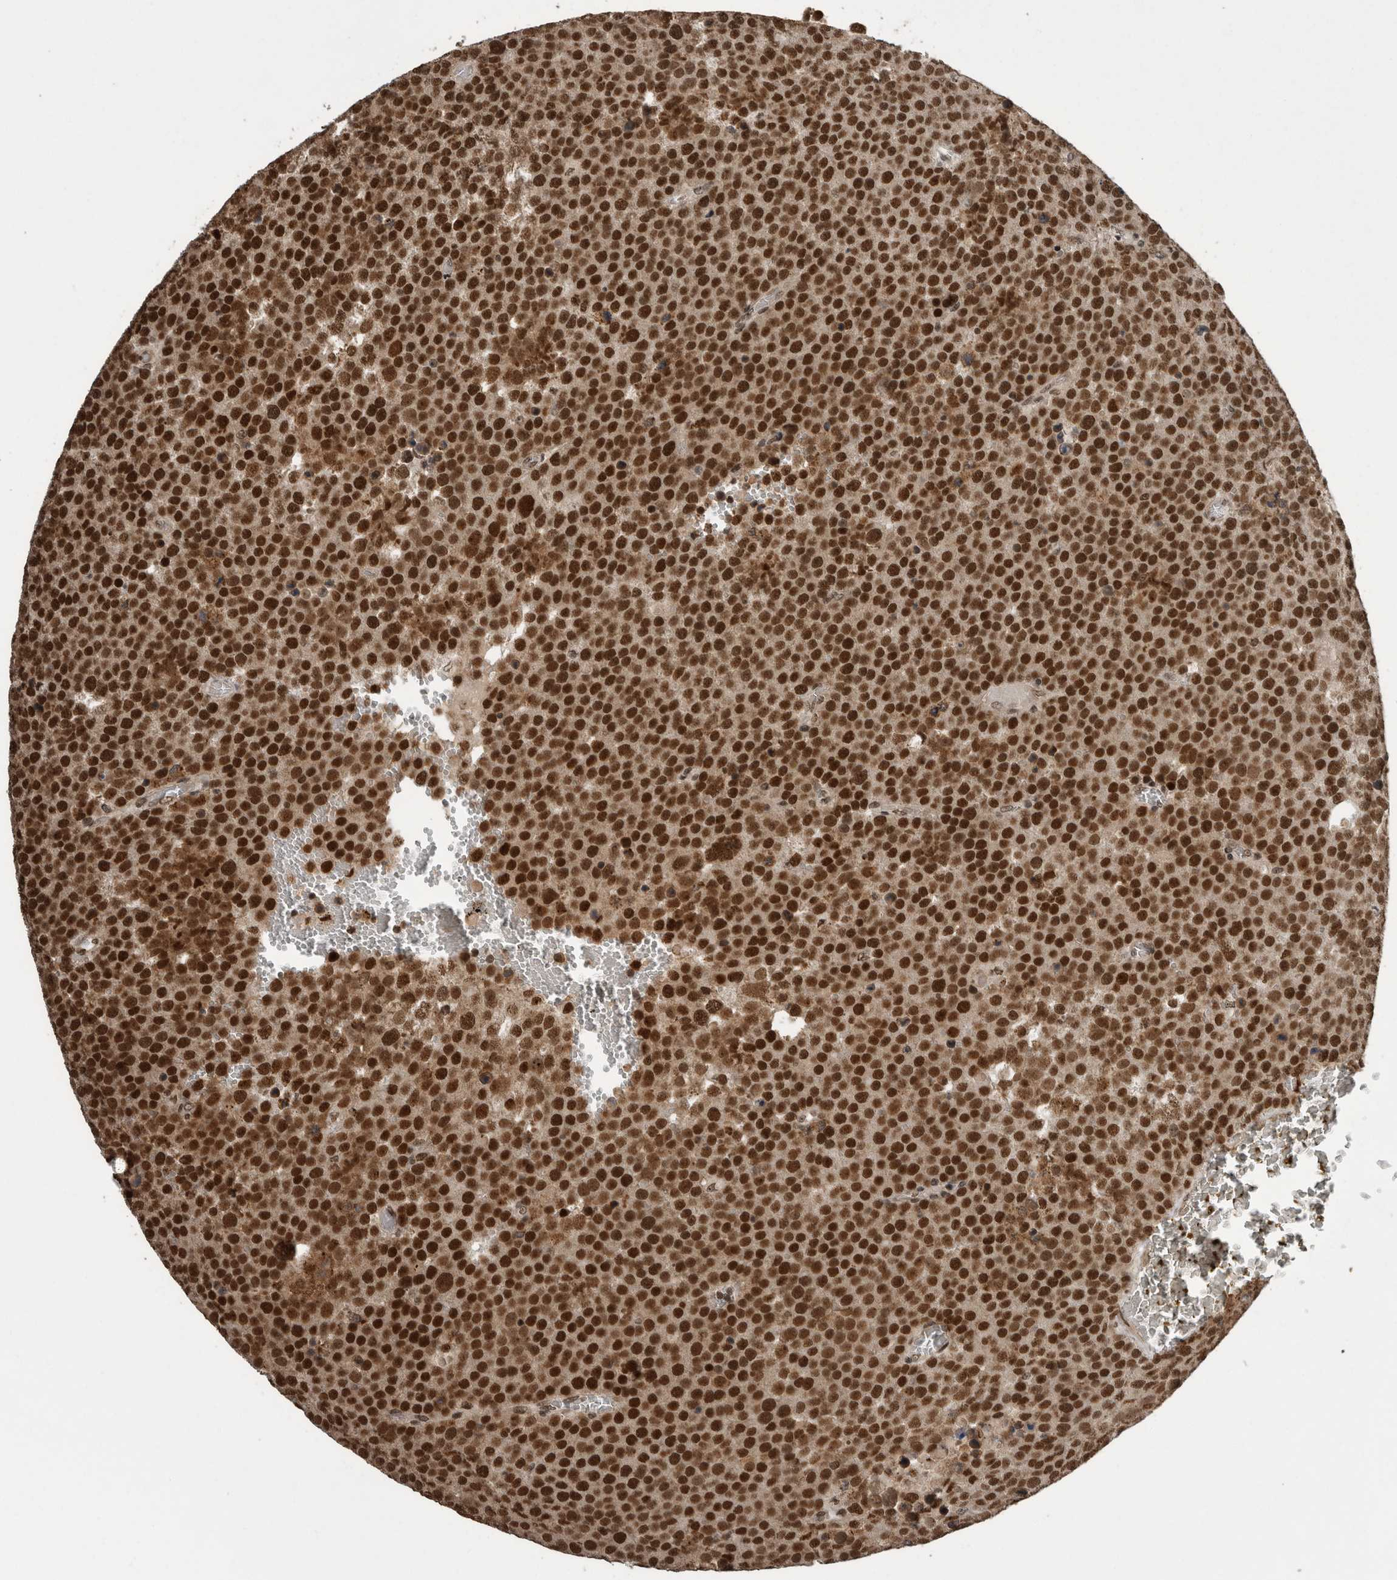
{"staining": {"intensity": "strong", "quantity": ">75%", "location": "nuclear"}, "tissue": "testis cancer", "cell_type": "Tumor cells", "image_type": "cancer", "snomed": [{"axis": "morphology", "description": "Seminoma, NOS"}, {"axis": "topography", "description": "Testis"}], "caption": "Seminoma (testis) was stained to show a protein in brown. There is high levels of strong nuclear positivity in approximately >75% of tumor cells.", "gene": "CPSF2", "patient": {"sex": "male", "age": 71}}